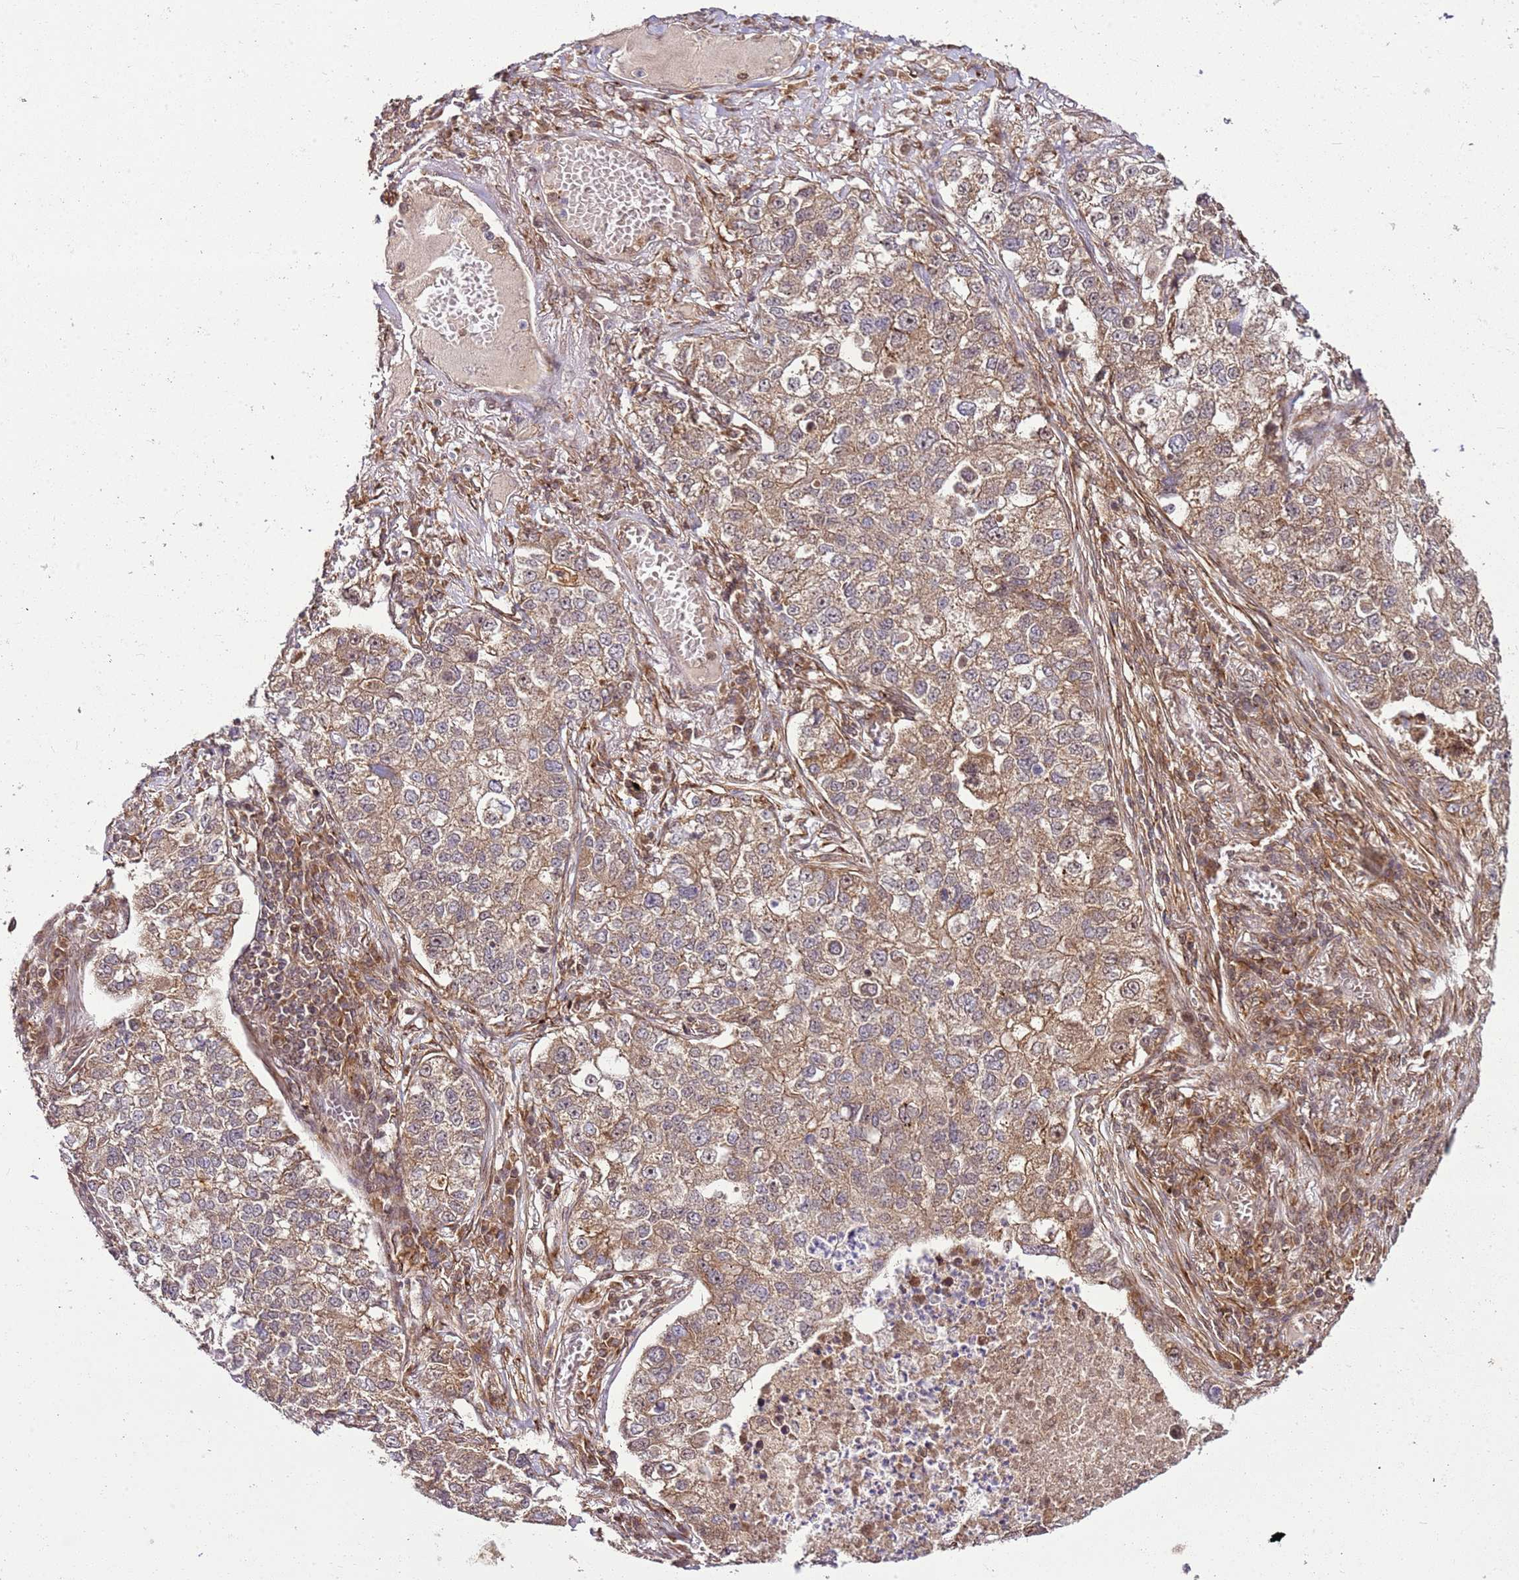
{"staining": {"intensity": "moderate", "quantity": ">75%", "location": "cytoplasmic/membranous"}, "tissue": "lung cancer", "cell_type": "Tumor cells", "image_type": "cancer", "snomed": [{"axis": "morphology", "description": "Adenocarcinoma, NOS"}, {"axis": "topography", "description": "Lung"}], "caption": "Immunohistochemical staining of human lung adenocarcinoma shows medium levels of moderate cytoplasmic/membranous positivity in about >75% of tumor cells. (Stains: DAB in brown, nuclei in blue, Microscopy: brightfield microscopy at high magnification).", "gene": "RASA3", "patient": {"sex": "male", "age": 49}}